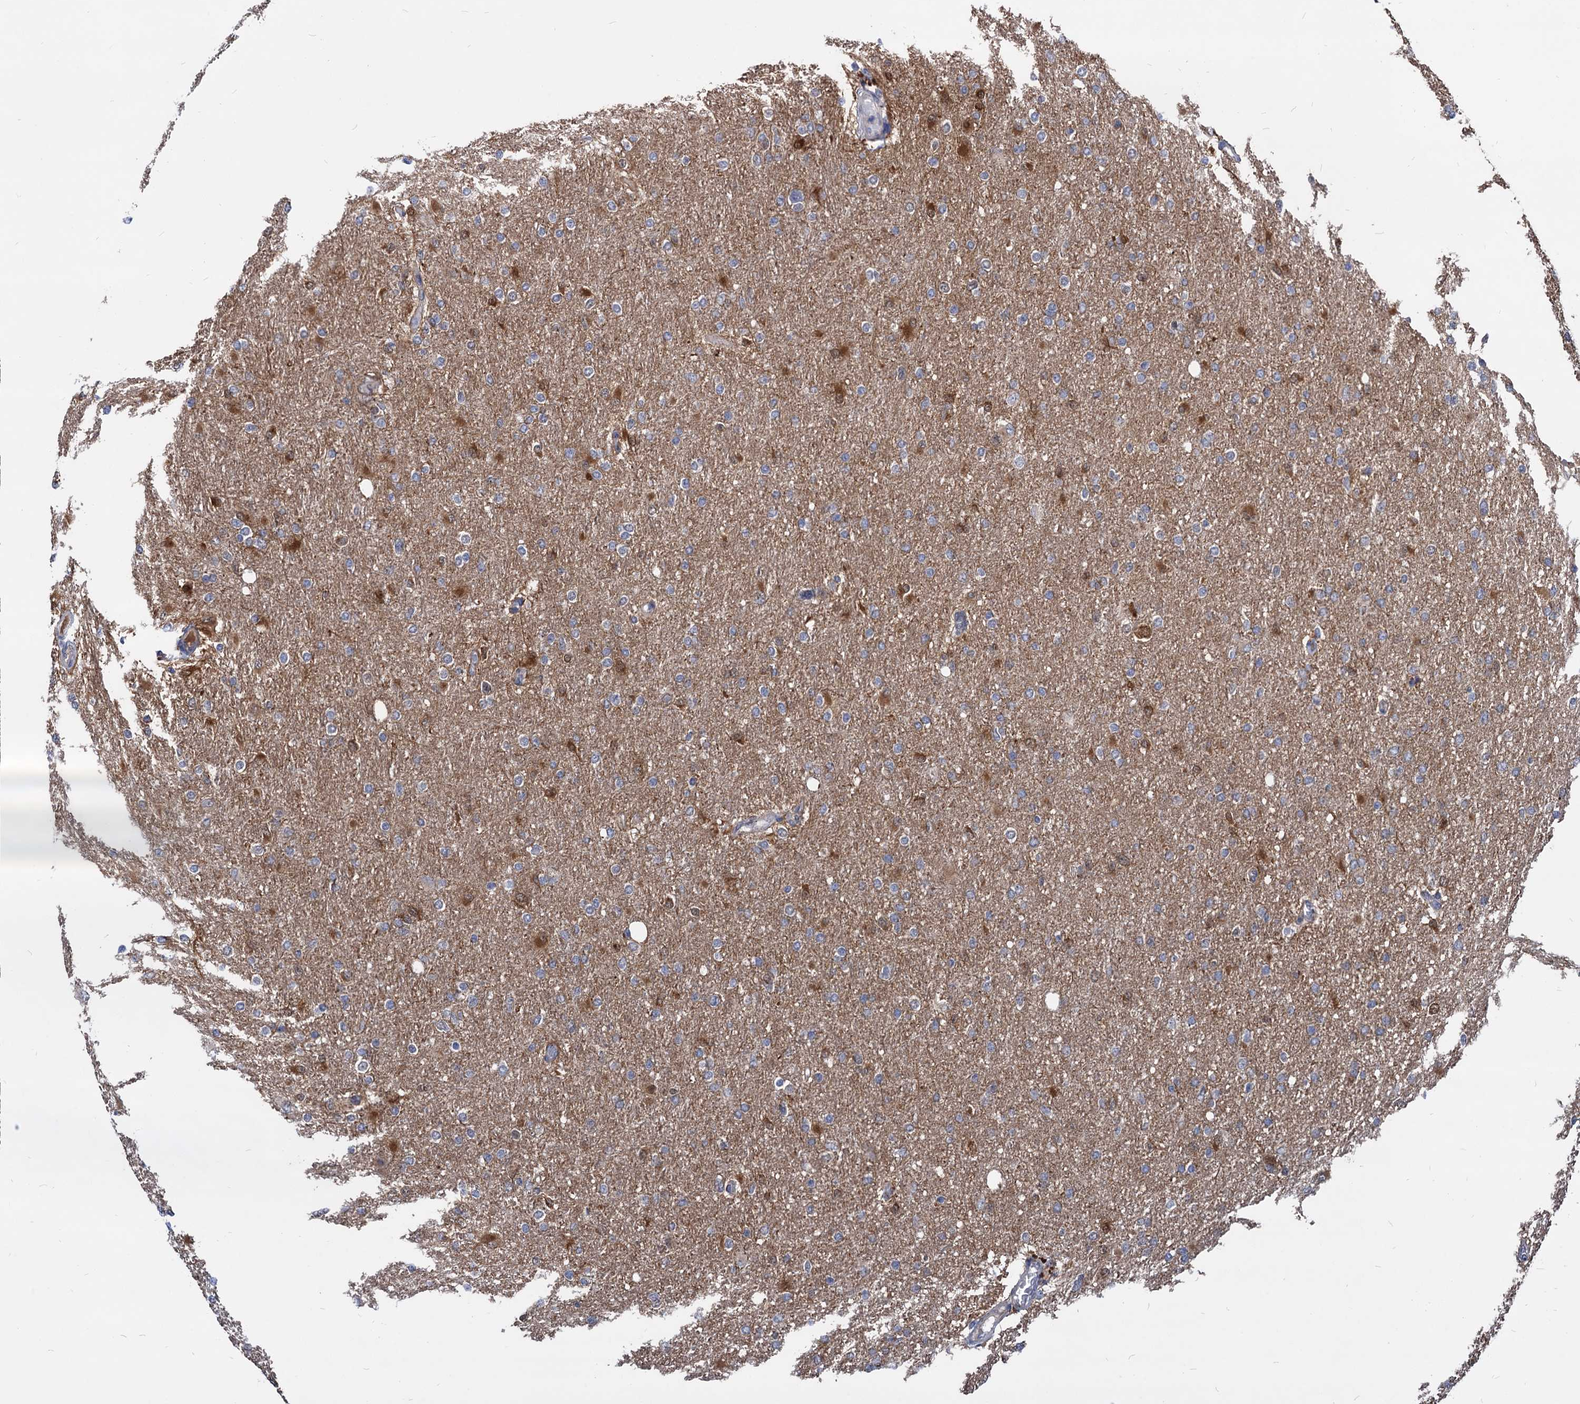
{"staining": {"intensity": "negative", "quantity": "none", "location": "none"}, "tissue": "glioma", "cell_type": "Tumor cells", "image_type": "cancer", "snomed": [{"axis": "morphology", "description": "Glioma, malignant, High grade"}, {"axis": "topography", "description": "Cerebral cortex"}], "caption": "Tumor cells are negative for brown protein staining in glioma. (DAB (3,3'-diaminobenzidine) IHC, high magnification).", "gene": "ESD", "patient": {"sex": "female", "age": 36}}